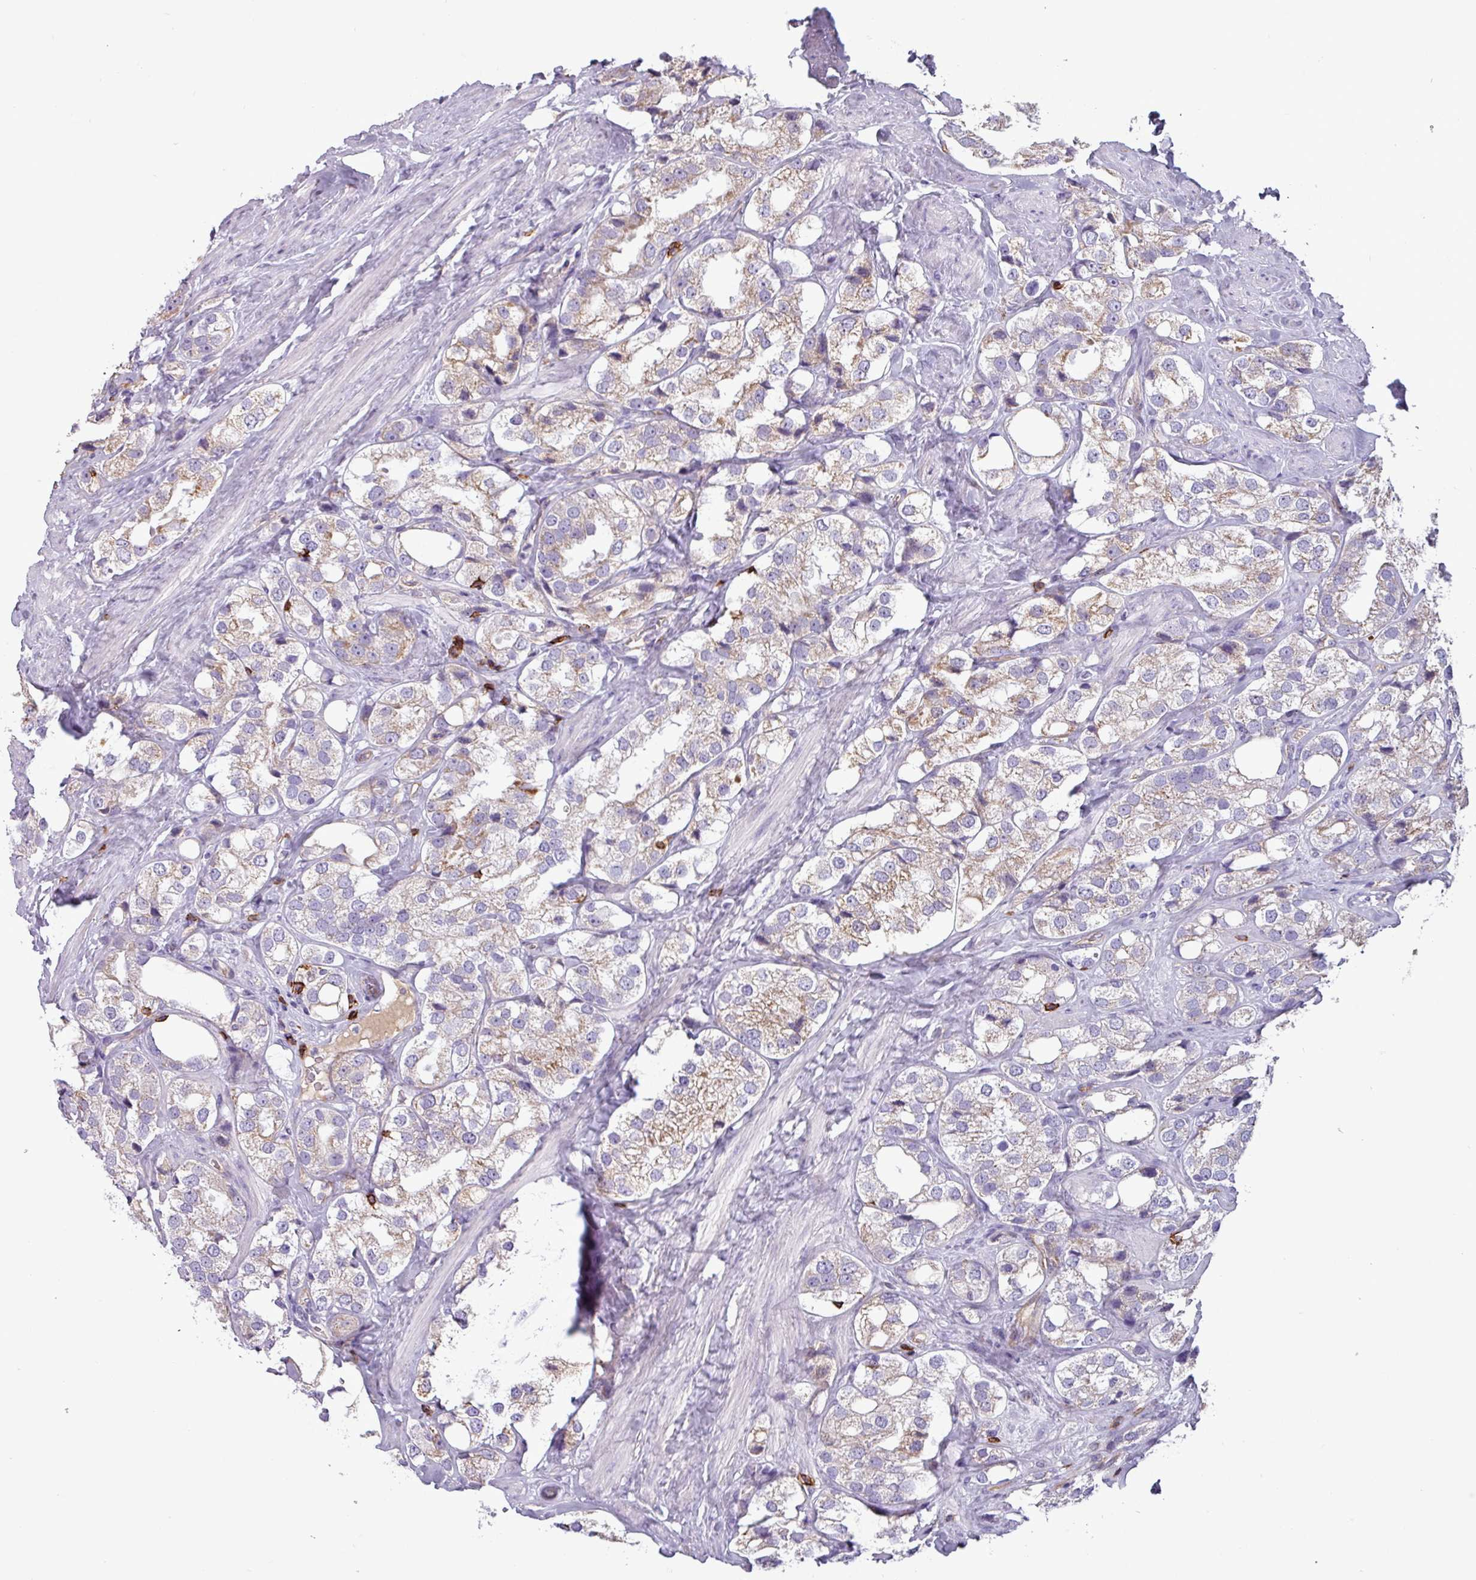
{"staining": {"intensity": "weak", "quantity": "25%-75%", "location": "cytoplasmic/membranous"}, "tissue": "prostate cancer", "cell_type": "Tumor cells", "image_type": "cancer", "snomed": [{"axis": "morphology", "description": "Adenocarcinoma, NOS"}, {"axis": "topography", "description": "Prostate"}], "caption": "An image showing weak cytoplasmic/membranous expression in approximately 25%-75% of tumor cells in prostate cancer (adenocarcinoma), as visualized by brown immunohistochemical staining.", "gene": "CD8A", "patient": {"sex": "male", "age": 79}}